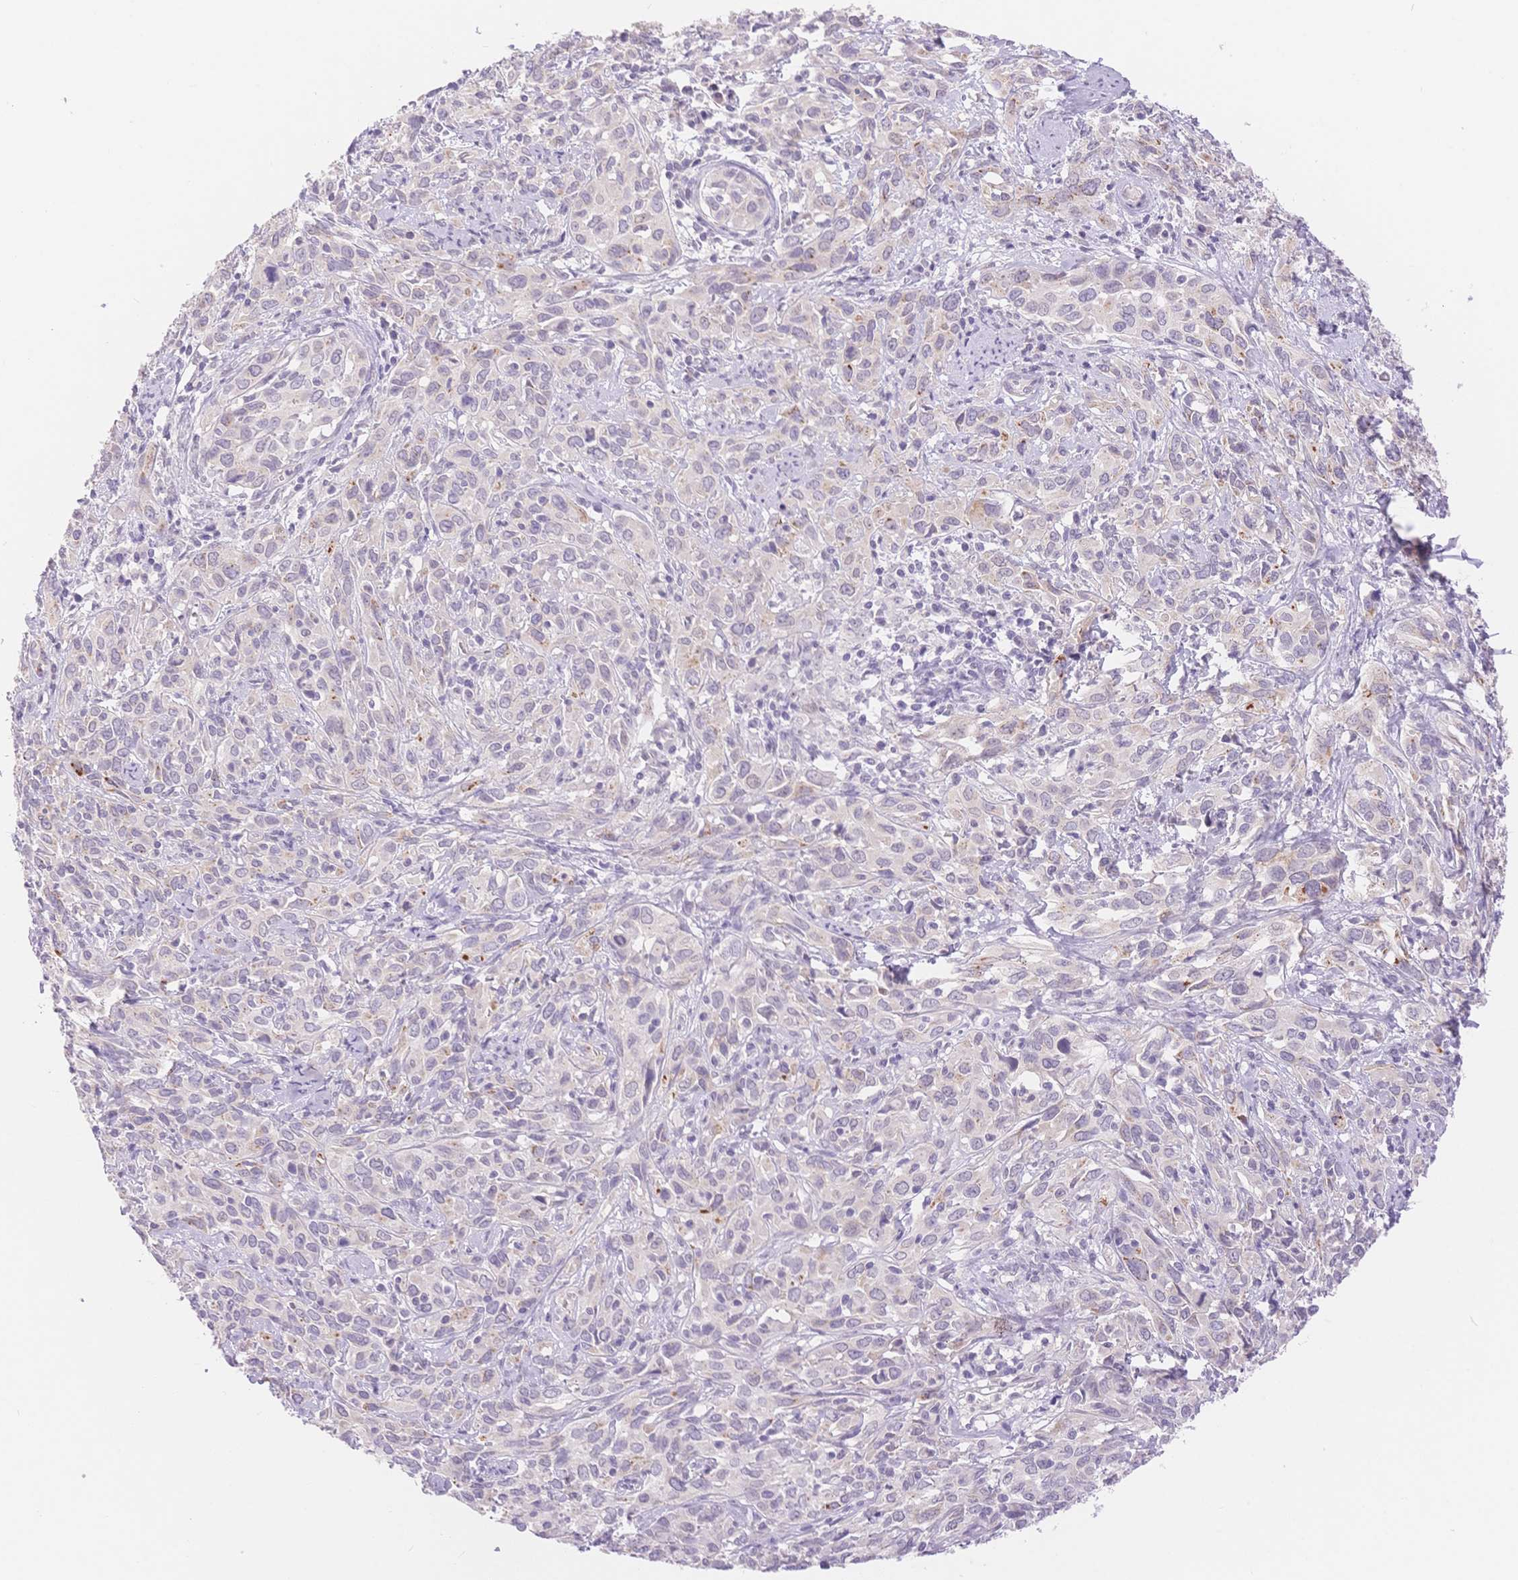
{"staining": {"intensity": "negative", "quantity": "none", "location": "none"}, "tissue": "cervical cancer", "cell_type": "Tumor cells", "image_type": "cancer", "snomed": [{"axis": "morphology", "description": "Normal tissue, NOS"}, {"axis": "morphology", "description": "Squamous cell carcinoma, NOS"}, {"axis": "topography", "description": "Cervix"}], "caption": "Tumor cells show no significant protein positivity in cervical cancer (squamous cell carcinoma).", "gene": "MYOM1", "patient": {"sex": "female", "age": 51}}